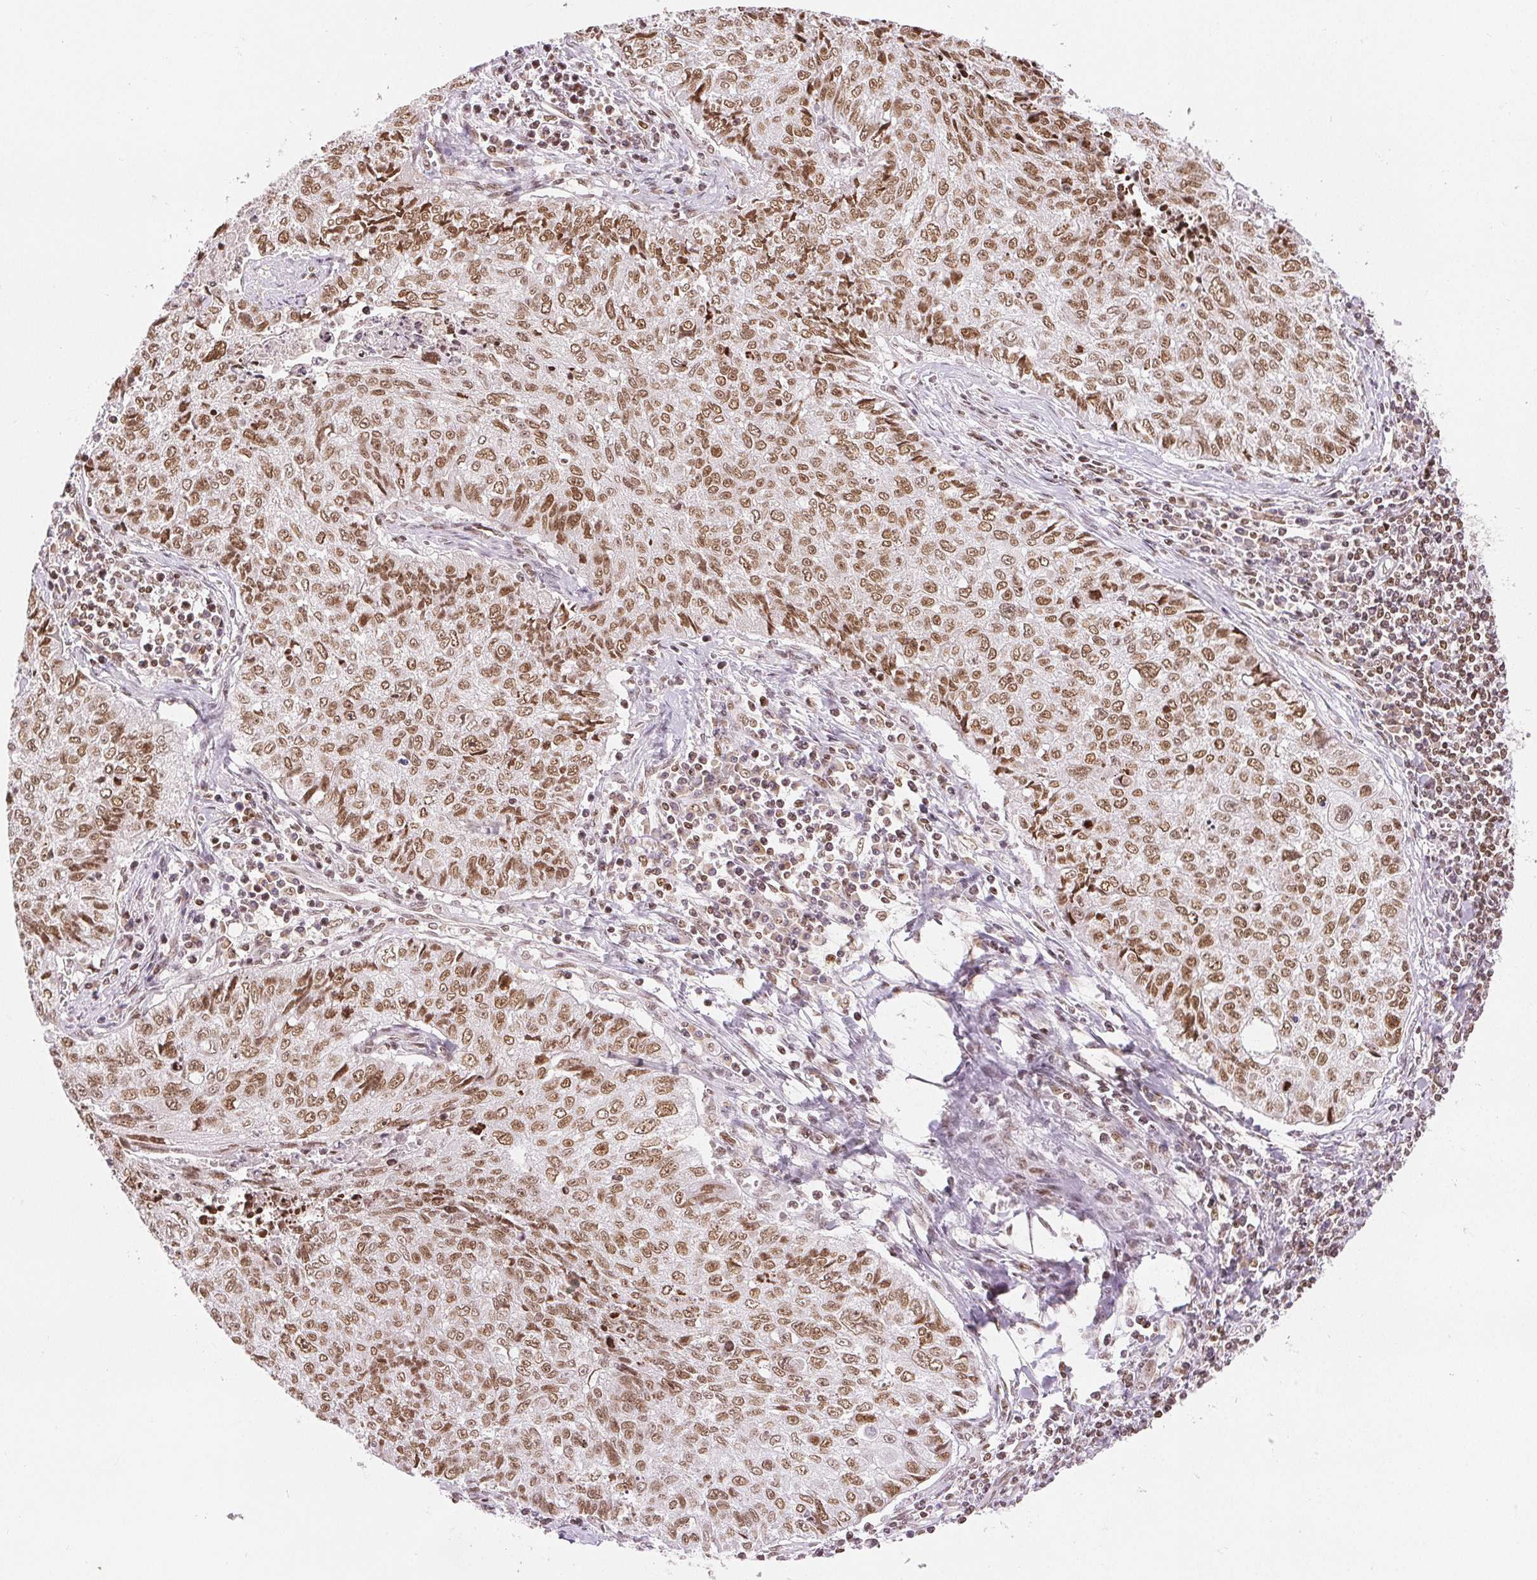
{"staining": {"intensity": "moderate", "quantity": ">75%", "location": "nuclear"}, "tissue": "lung cancer", "cell_type": "Tumor cells", "image_type": "cancer", "snomed": [{"axis": "morphology", "description": "Normal morphology"}, {"axis": "morphology", "description": "Aneuploidy"}, {"axis": "morphology", "description": "Squamous cell carcinoma, NOS"}, {"axis": "topography", "description": "Lymph node"}, {"axis": "topography", "description": "Lung"}], "caption": "Human lung cancer stained with a brown dye demonstrates moderate nuclear positive positivity in about >75% of tumor cells.", "gene": "DEK", "patient": {"sex": "female", "age": 76}}